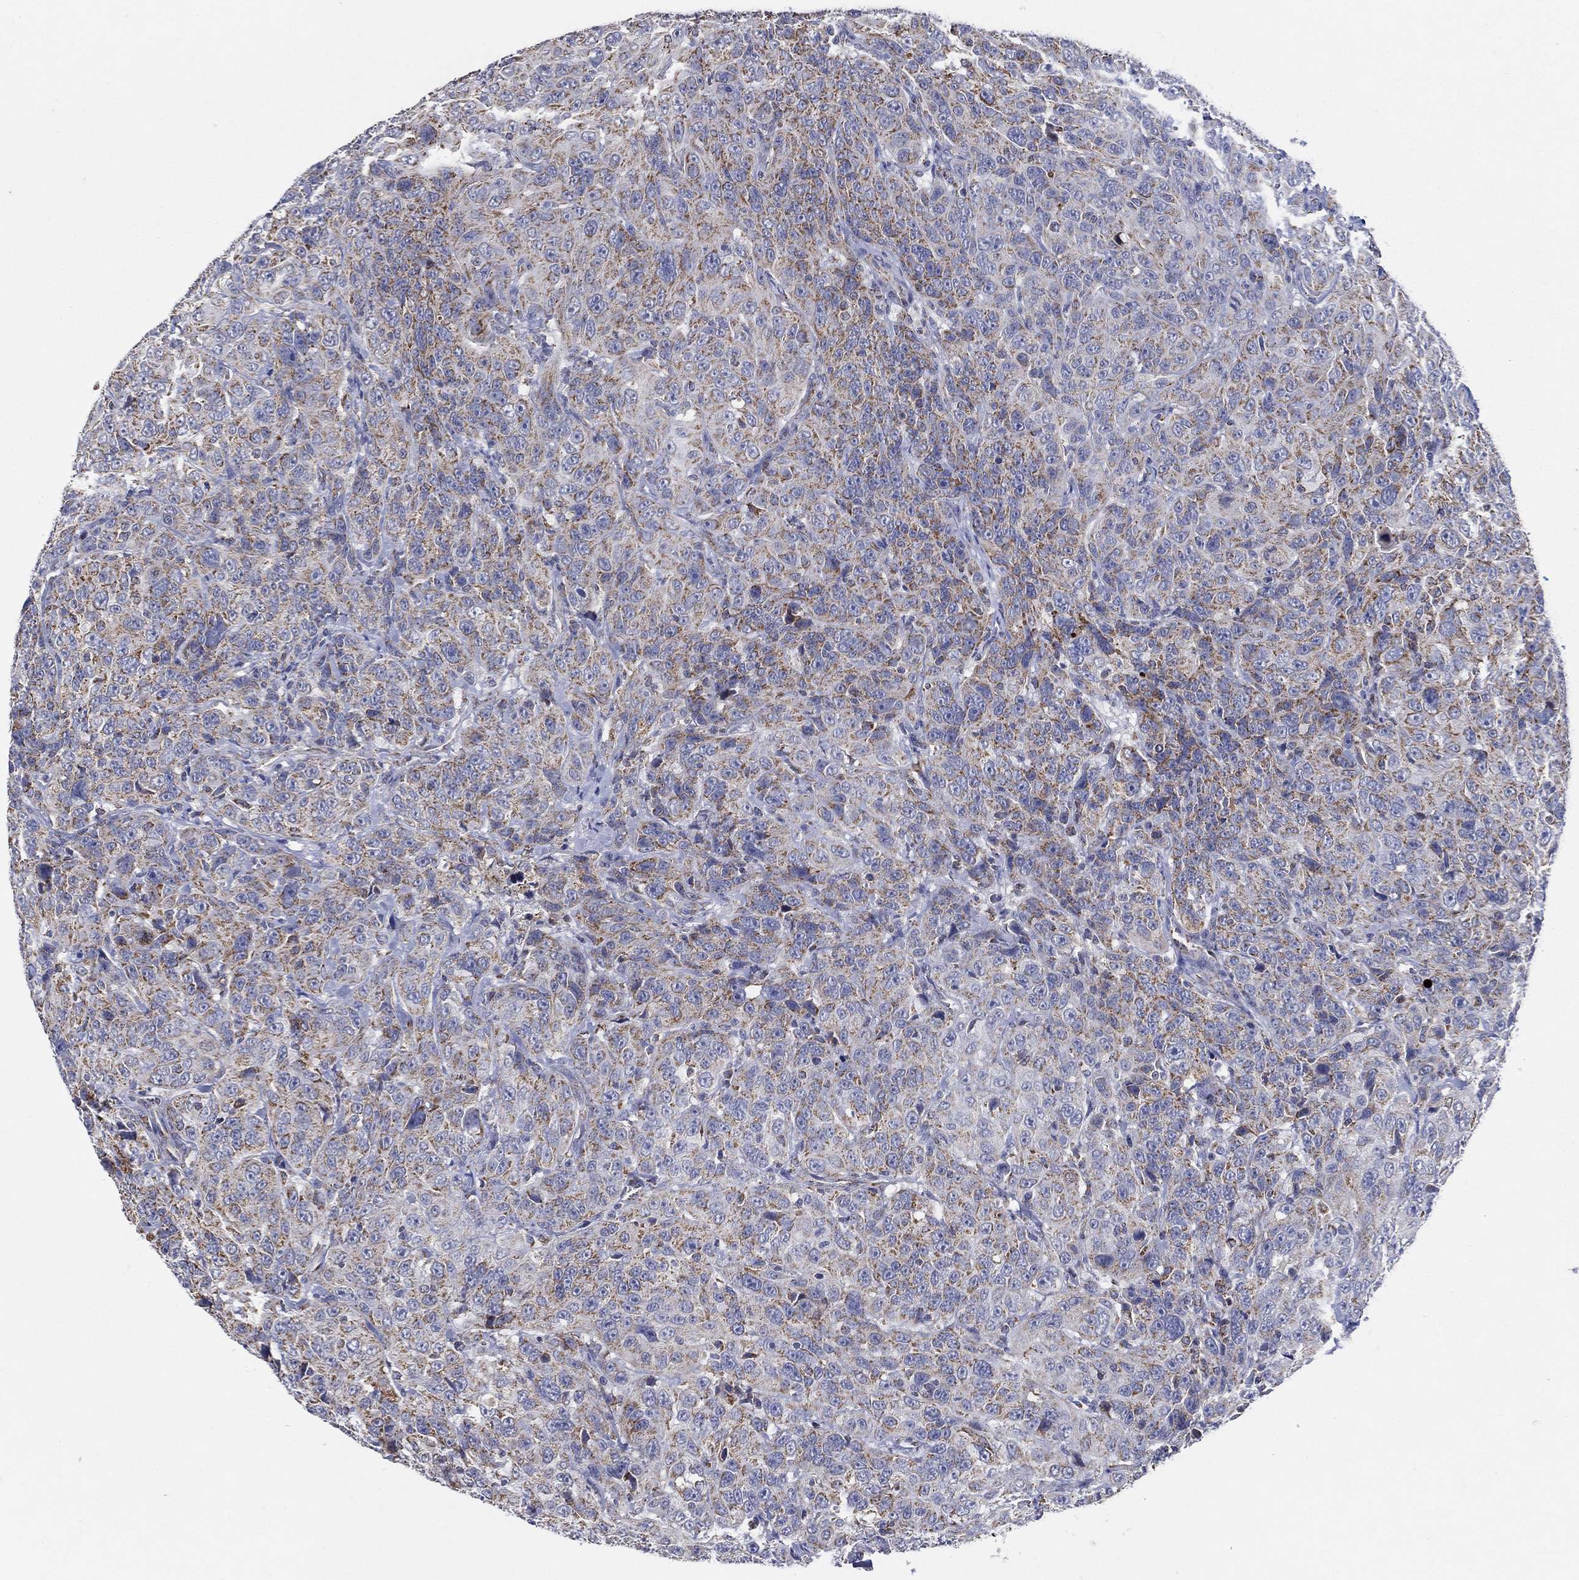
{"staining": {"intensity": "strong", "quantity": "25%-75%", "location": "cytoplasmic/membranous"}, "tissue": "urothelial cancer", "cell_type": "Tumor cells", "image_type": "cancer", "snomed": [{"axis": "morphology", "description": "Urothelial carcinoma, NOS"}, {"axis": "morphology", "description": "Urothelial carcinoma, High grade"}, {"axis": "topography", "description": "Urinary bladder"}], "caption": "Transitional cell carcinoma stained with a brown dye displays strong cytoplasmic/membranous positive expression in about 25%-75% of tumor cells.", "gene": "C9orf85", "patient": {"sex": "female", "age": 73}}